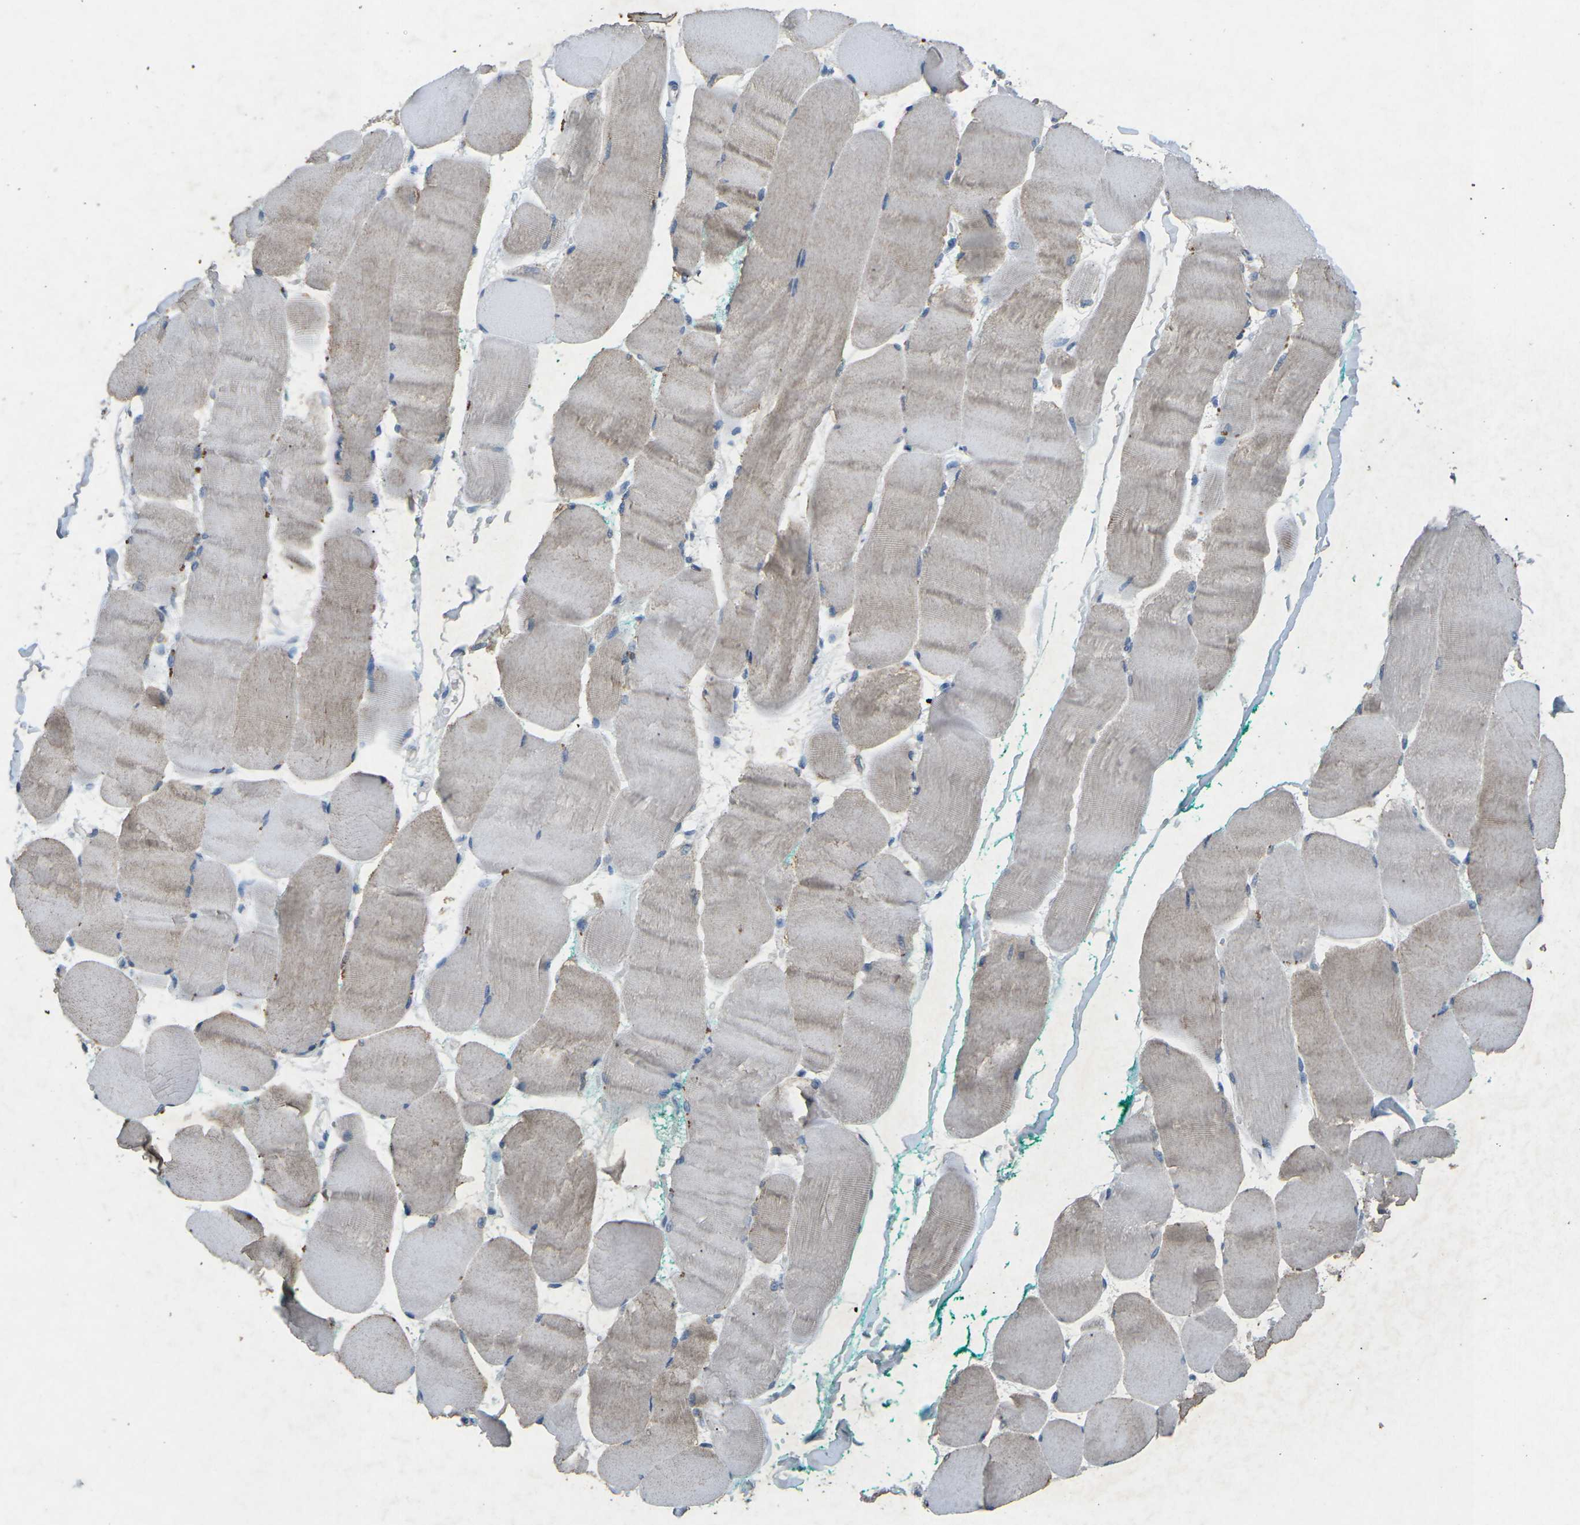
{"staining": {"intensity": "negative", "quantity": "none", "location": "none"}, "tissue": "skeletal muscle", "cell_type": "Myocytes", "image_type": "normal", "snomed": [{"axis": "morphology", "description": "Normal tissue, NOS"}, {"axis": "morphology", "description": "Squamous cell carcinoma, NOS"}, {"axis": "topography", "description": "Skeletal muscle"}], "caption": "Human skeletal muscle stained for a protein using immunohistochemistry exhibits no expression in myocytes.", "gene": "A1BG", "patient": {"sex": "male", "age": 51}}